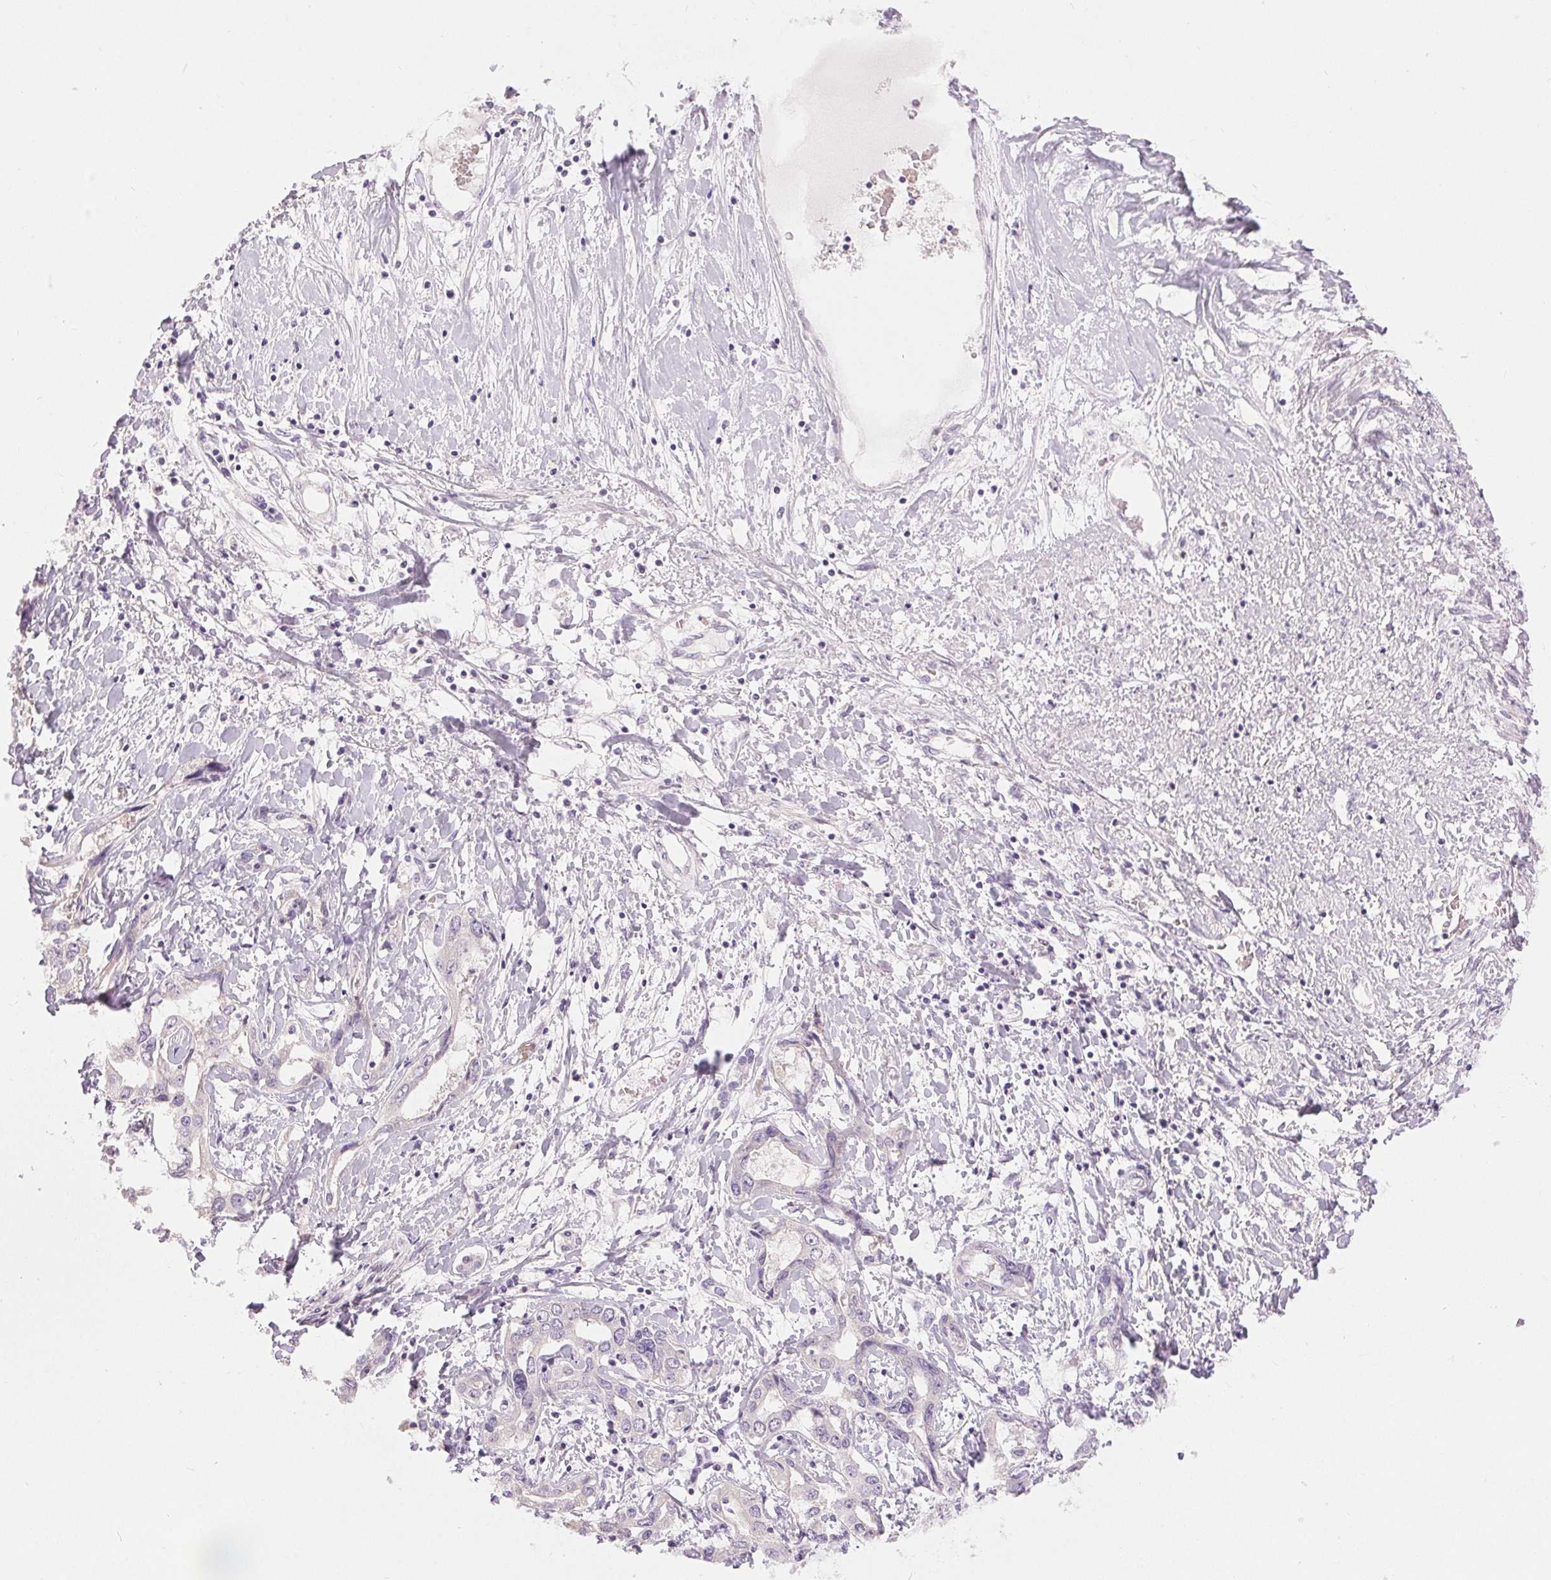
{"staining": {"intensity": "negative", "quantity": "none", "location": "none"}, "tissue": "liver cancer", "cell_type": "Tumor cells", "image_type": "cancer", "snomed": [{"axis": "morphology", "description": "Cholangiocarcinoma"}, {"axis": "topography", "description": "Liver"}], "caption": "DAB (3,3'-diaminobenzidine) immunohistochemical staining of human liver cancer (cholangiocarcinoma) shows no significant expression in tumor cells.", "gene": "DSG3", "patient": {"sex": "male", "age": 59}}